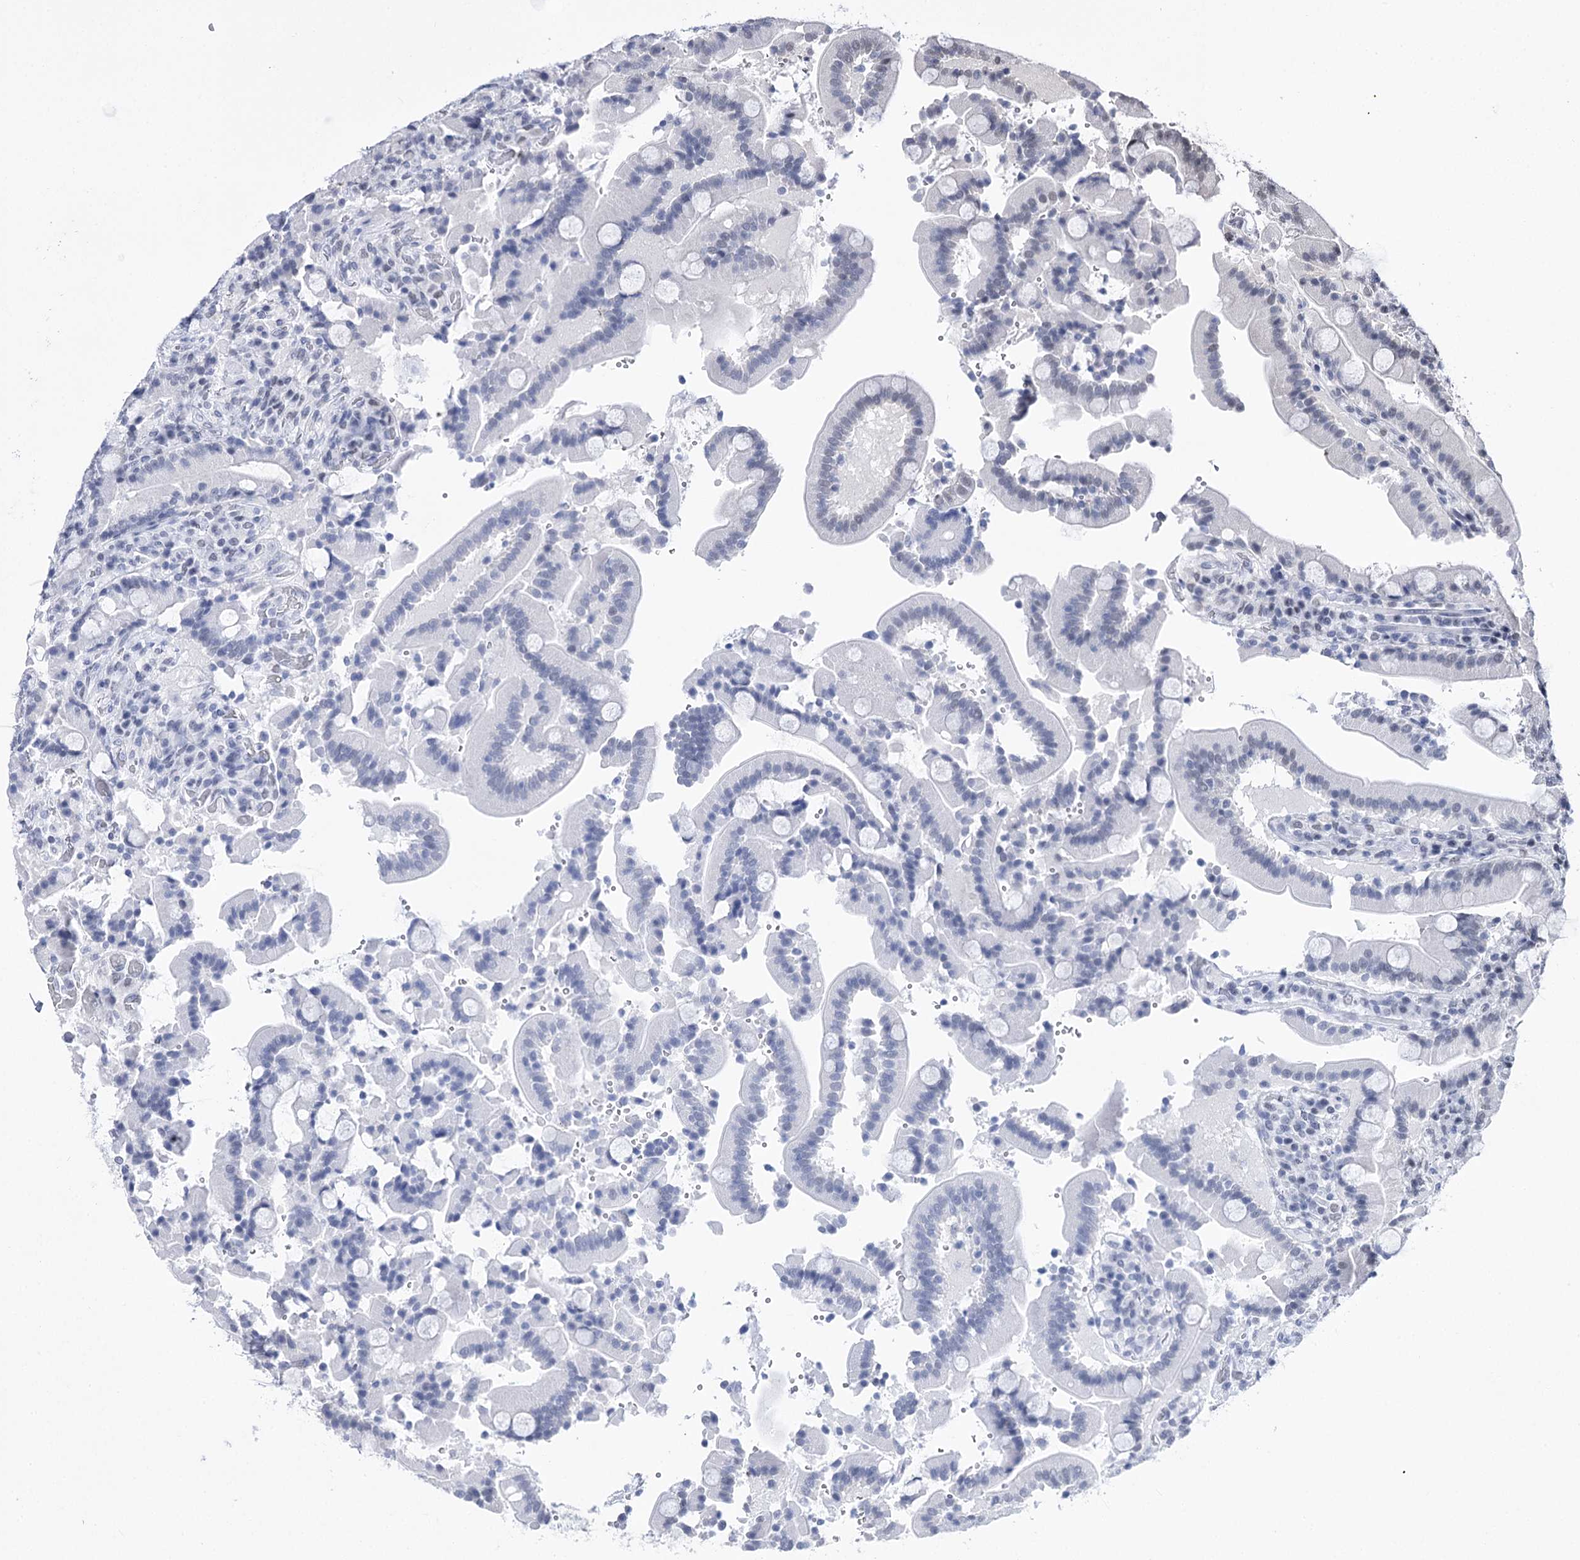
{"staining": {"intensity": "negative", "quantity": "none", "location": "none"}, "tissue": "duodenum", "cell_type": "Glandular cells", "image_type": "normal", "snomed": [{"axis": "morphology", "description": "Normal tissue, NOS"}, {"axis": "topography", "description": "Duodenum"}], "caption": "The histopathology image reveals no staining of glandular cells in unremarkable duodenum.", "gene": "POU4F3", "patient": {"sex": "female", "age": 62}}